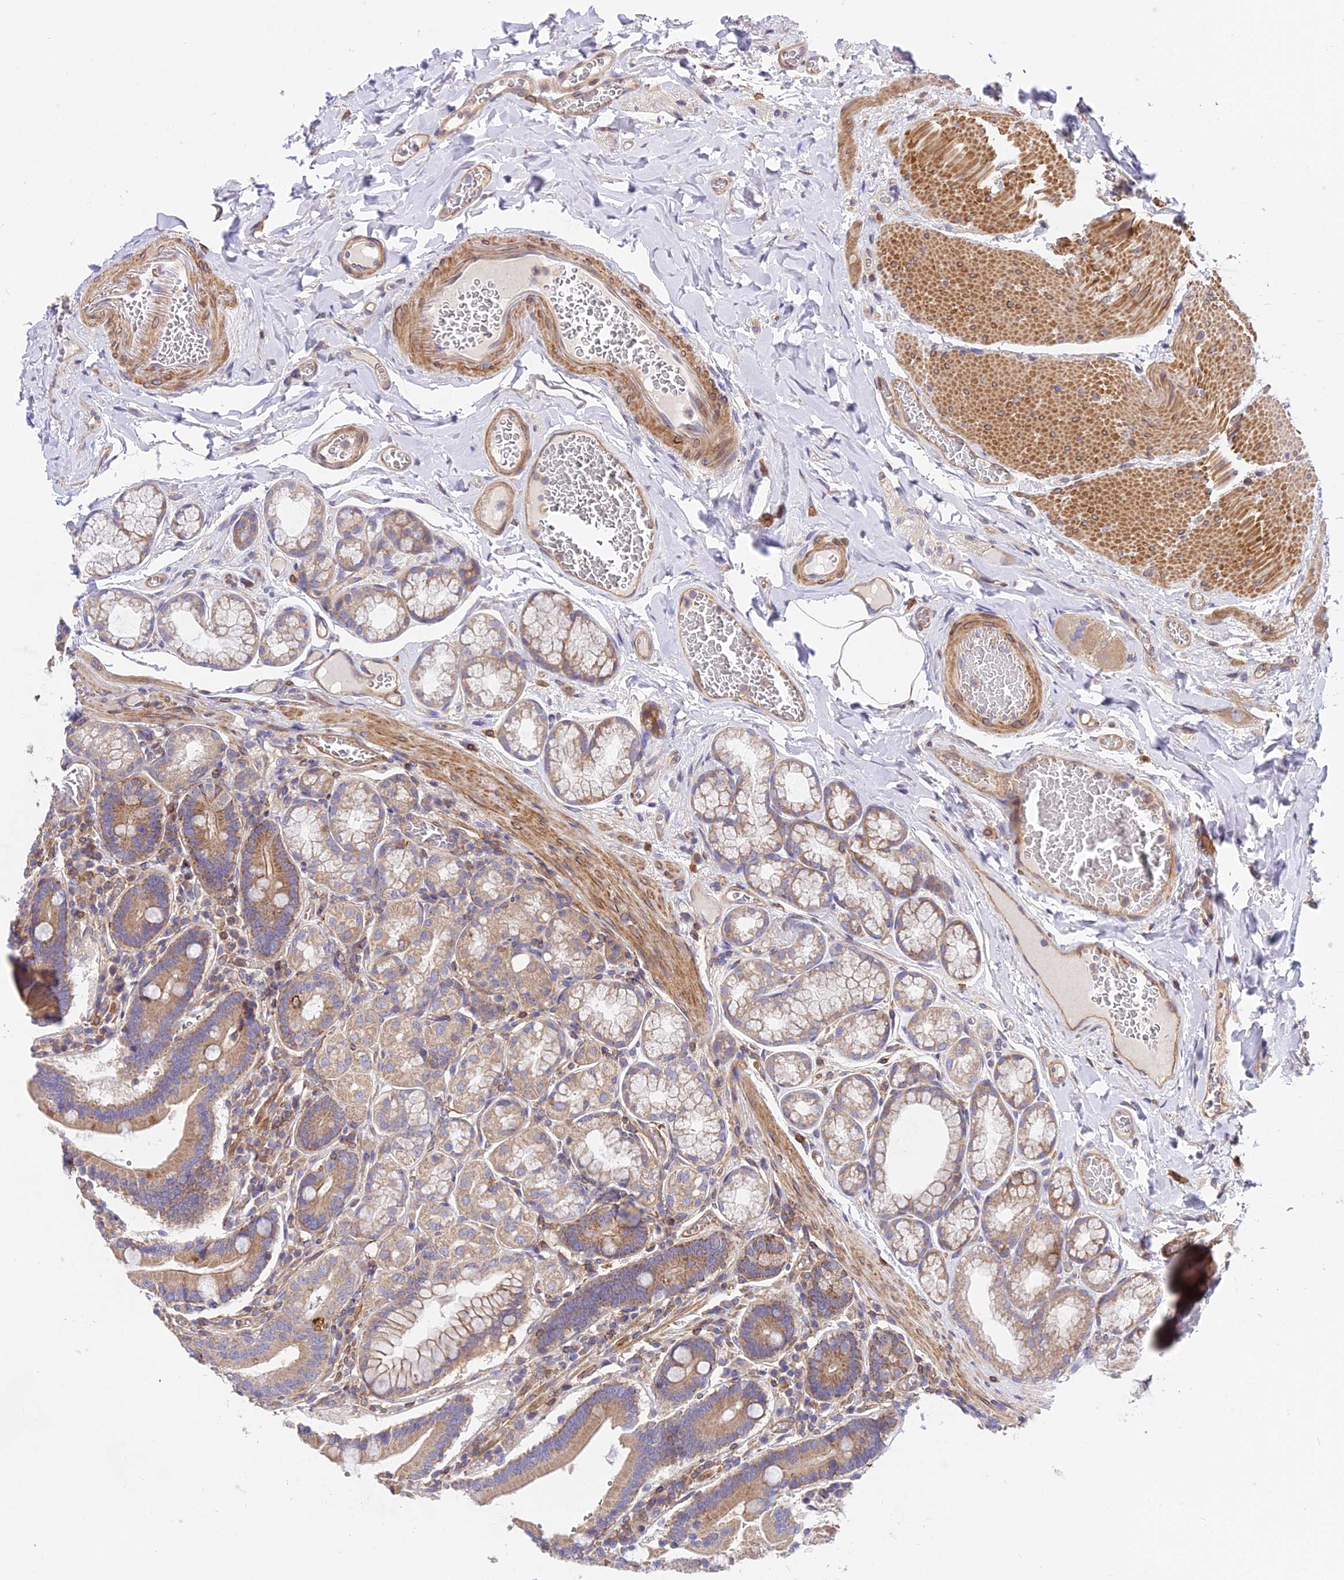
{"staining": {"intensity": "moderate", "quantity": ">75%", "location": "cytoplasmic/membranous"}, "tissue": "duodenum", "cell_type": "Glandular cells", "image_type": "normal", "snomed": [{"axis": "morphology", "description": "Normal tissue, NOS"}, {"axis": "topography", "description": "Duodenum"}], "caption": "A medium amount of moderate cytoplasmic/membranous positivity is seen in approximately >75% of glandular cells in benign duodenum.", "gene": "TRIM43B", "patient": {"sex": "female", "age": 62}}